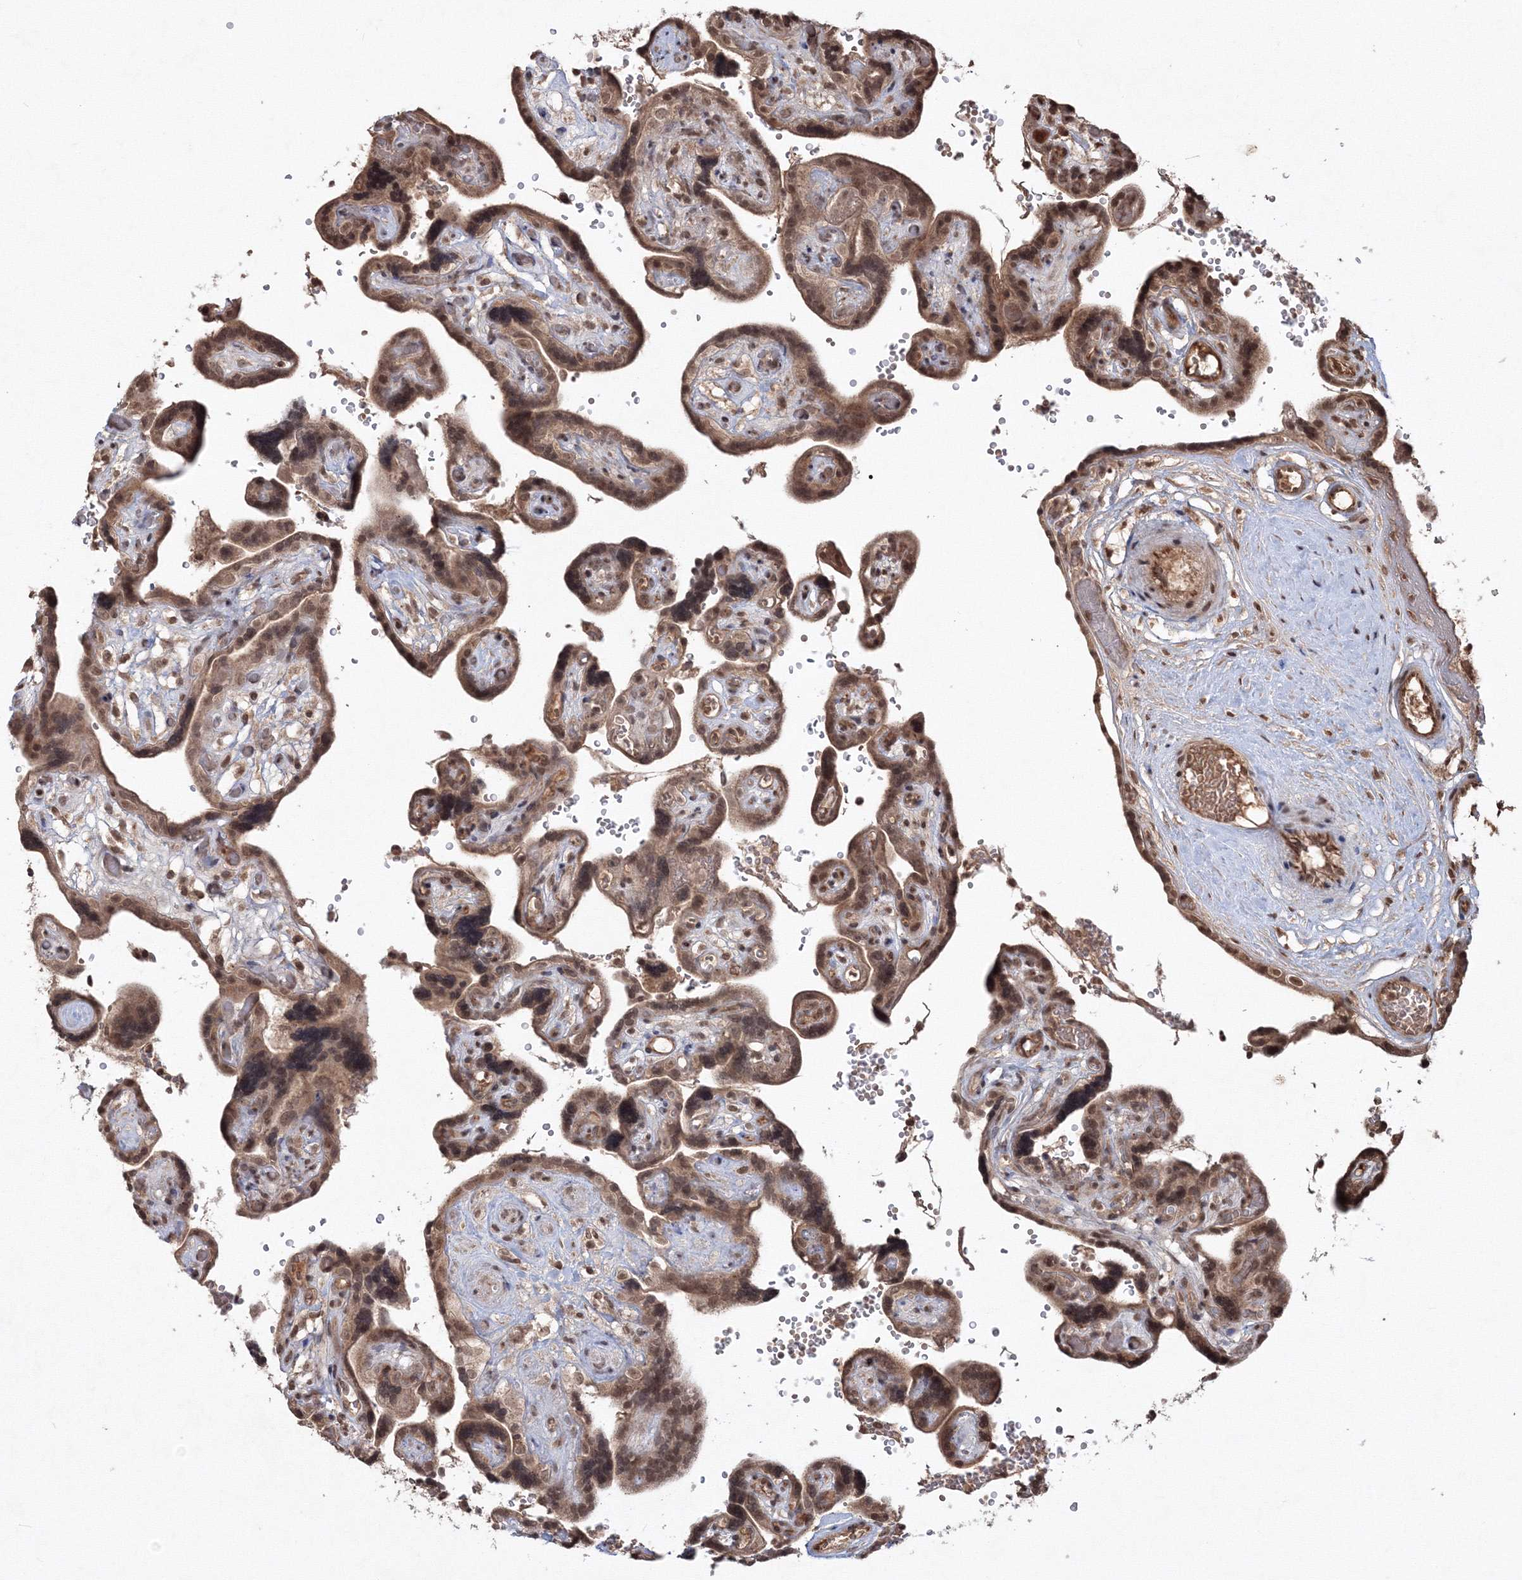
{"staining": {"intensity": "moderate", "quantity": ">75%", "location": "cytoplasmic/membranous,nuclear"}, "tissue": "placenta", "cell_type": "Decidual cells", "image_type": "normal", "snomed": [{"axis": "morphology", "description": "Normal tissue, NOS"}, {"axis": "topography", "description": "Placenta"}], "caption": "A brown stain highlights moderate cytoplasmic/membranous,nuclear staining of a protein in decidual cells of normal placenta. (IHC, brightfield microscopy, high magnification).", "gene": "PEX13", "patient": {"sex": "female", "age": 30}}